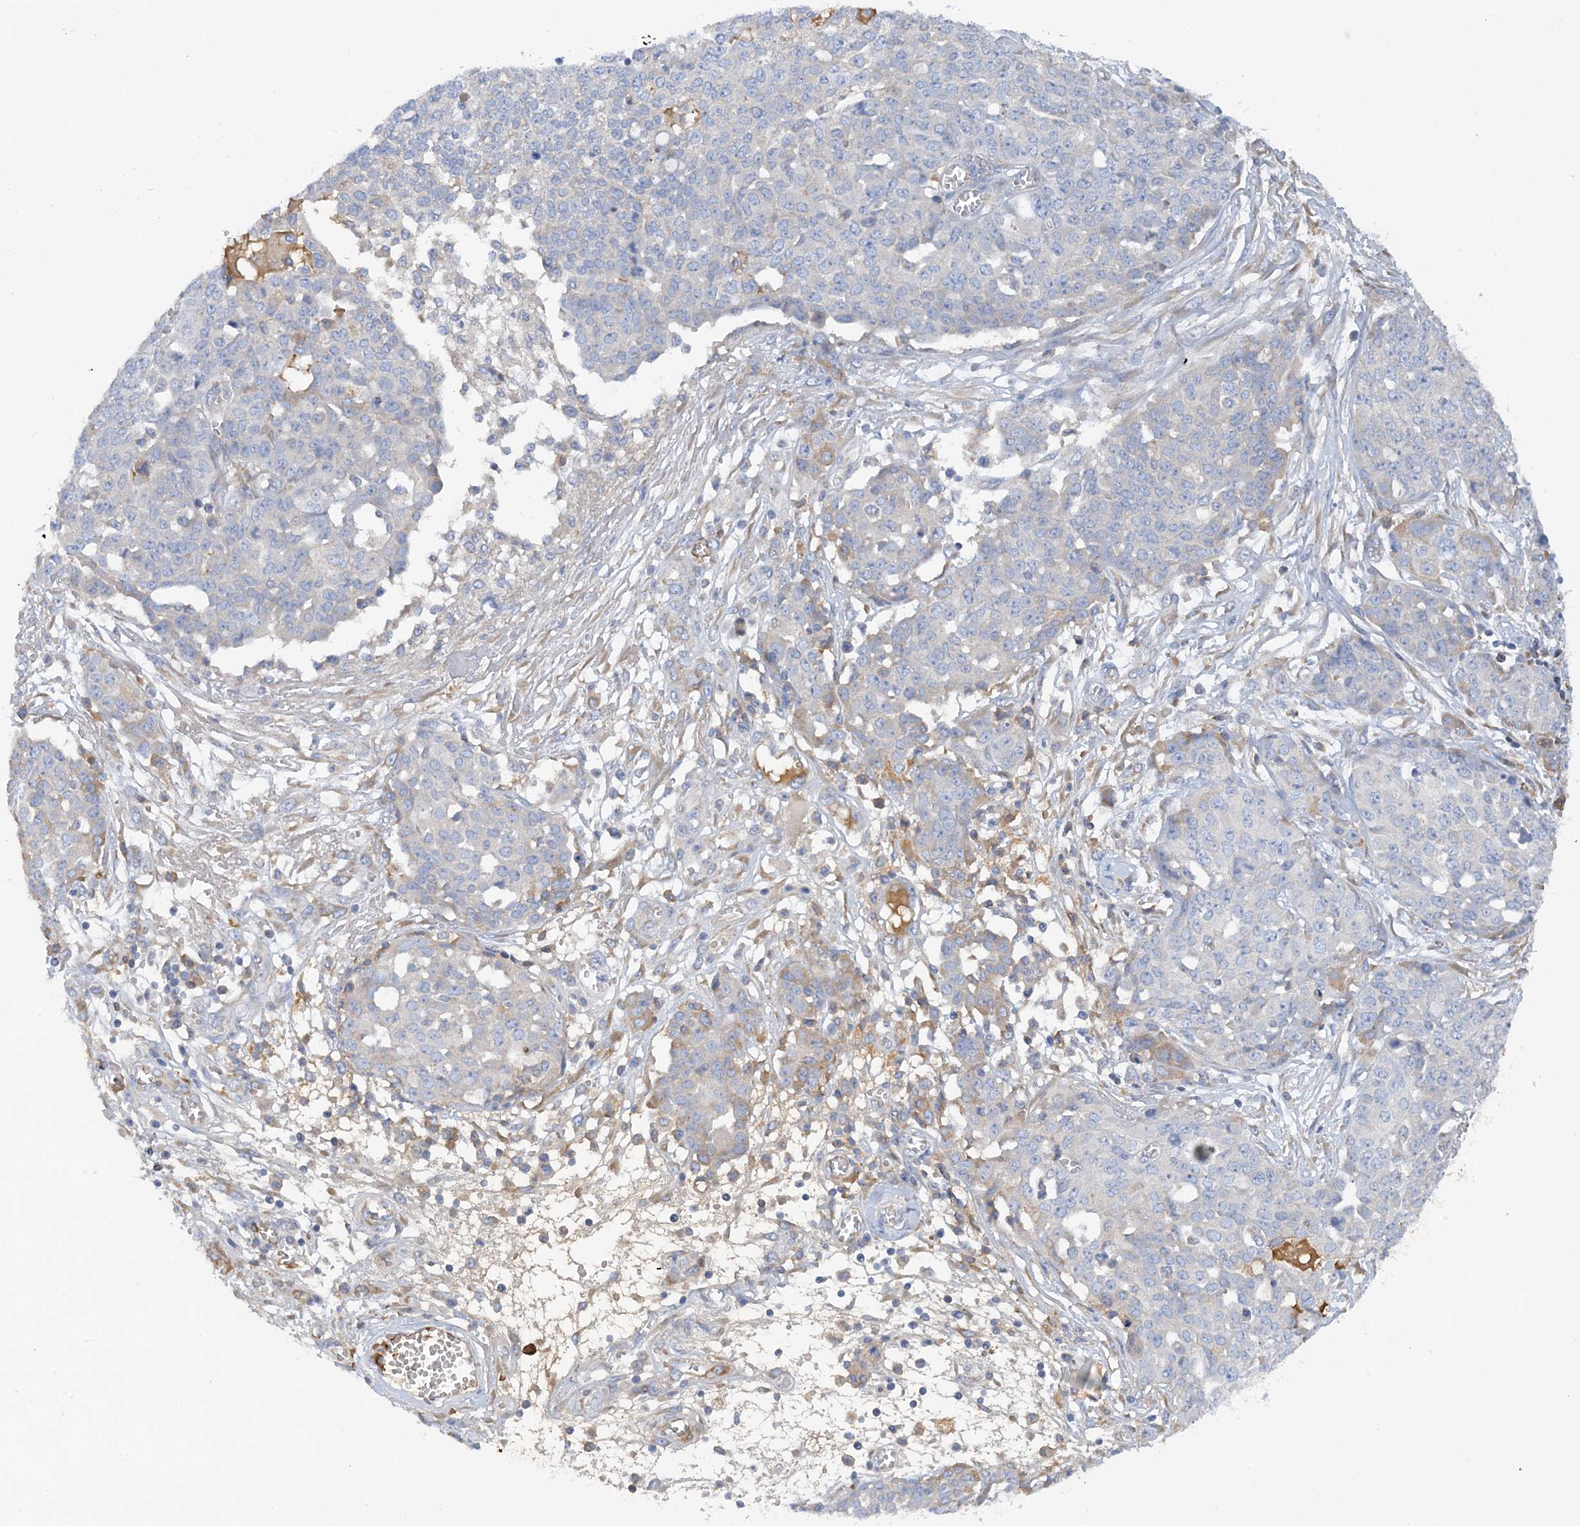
{"staining": {"intensity": "negative", "quantity": "none", "location": "none"}, "tissue": "ovarian cancer", "cell_type": "Tumor cells", "image_type": "cancer", "snomed": [{"axis": "morphology", "description": "Cystadenocarcinoma, serous, NOS"}, {"axis": "topography", "description": "Soft tissue"}, {"axis": "topography", "description": "Ovary"}], "caption": "This is an IHC histopathology image of ovarian cancer. There is no expression in tumor cells.", "gene": "SLC5A11", "patient": {"sex": "female", "age": 57}}